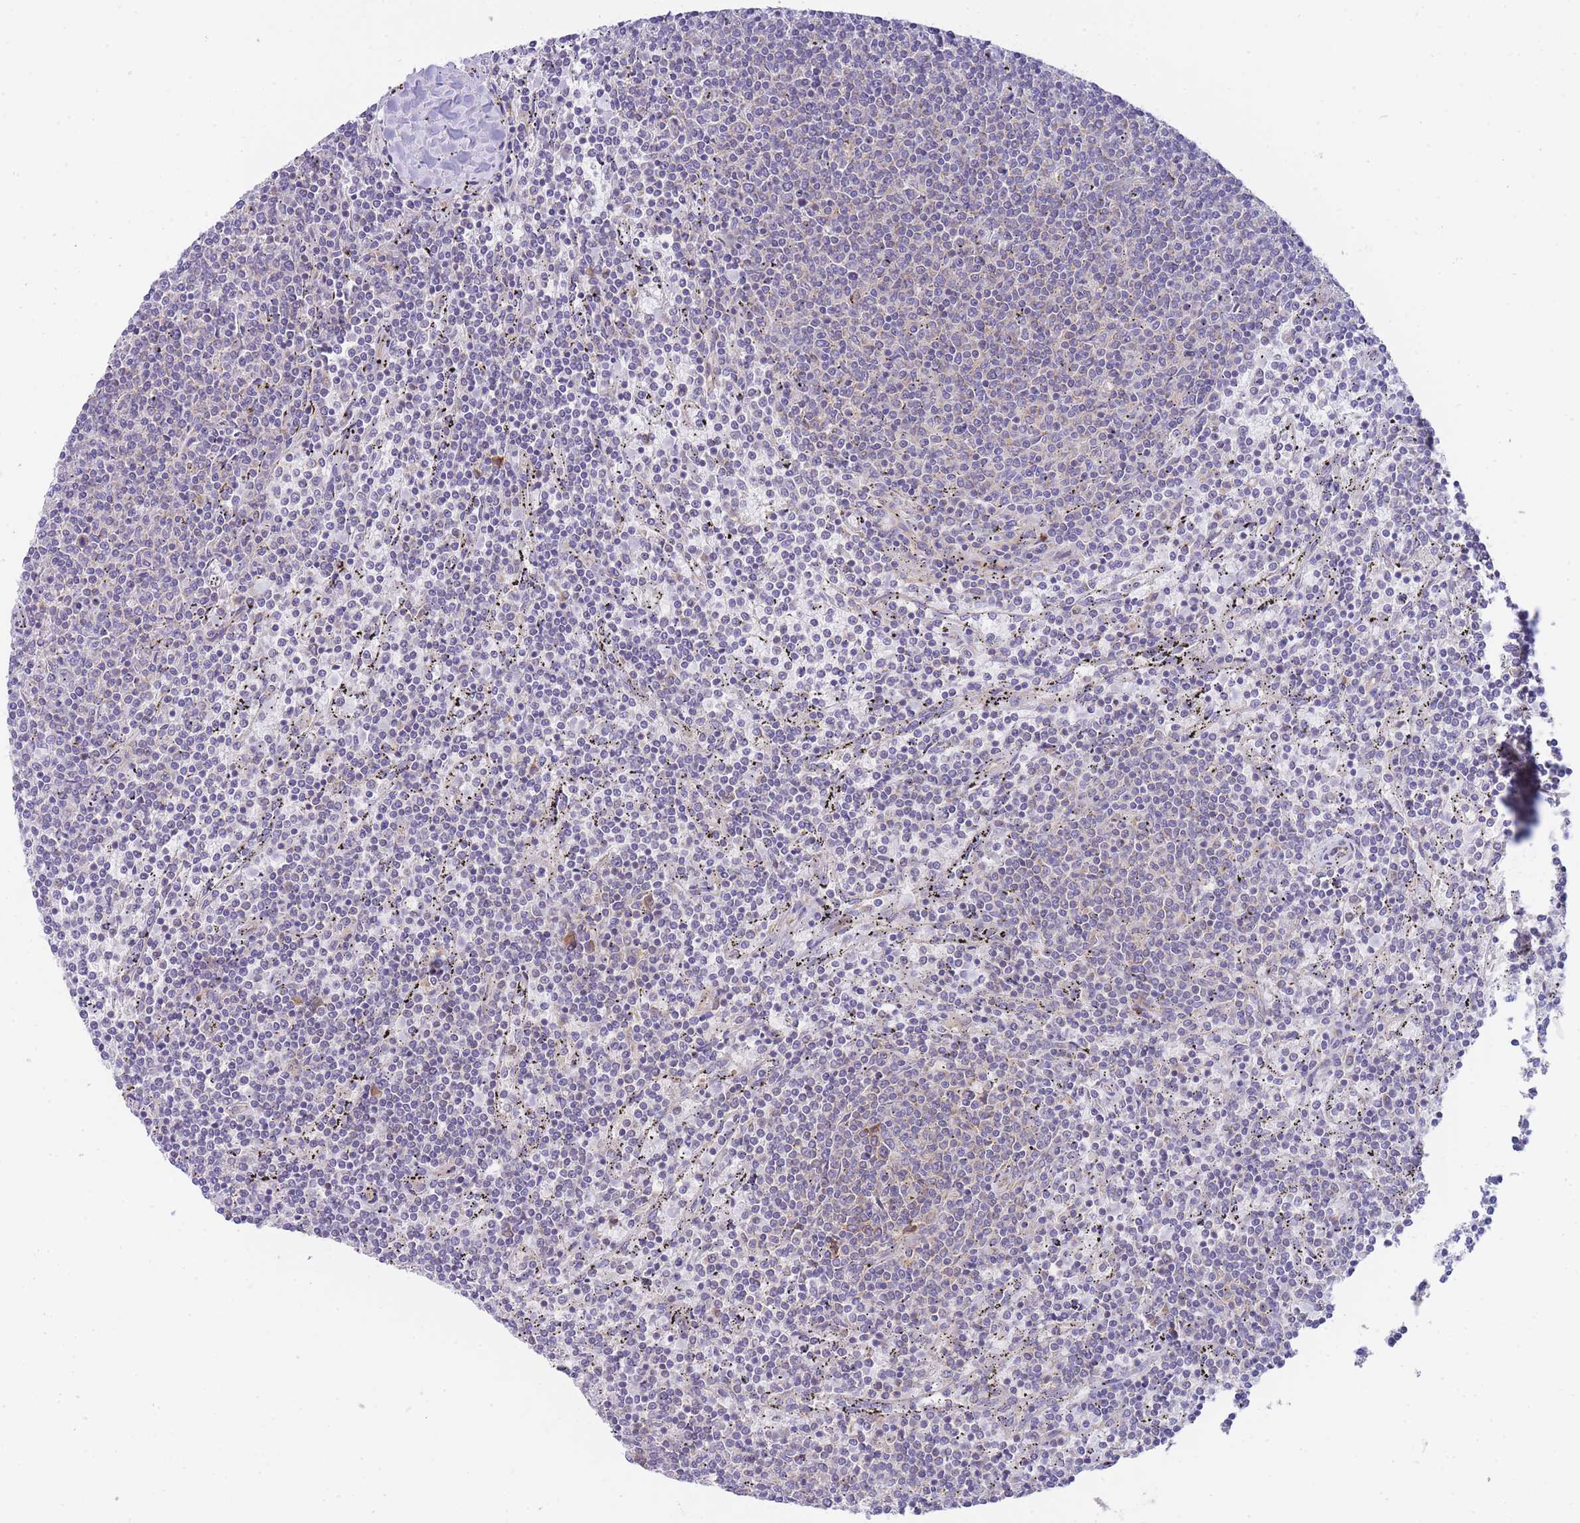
{"staining": {"intensity": "negative", "quantity": "none", "location": "none"}, "tissue": "lymphoma", "cell_type": "Tumor cells", "image_type": "cancer", "snomed": [{"axis": "morphology", "description": "Malignant lymphoma, non-Hodgkin's type, Low grade"}, {"axis": "topography", "description": "Spleen"}], "caption": "Low-grade malignant lymphoma, non-Hodgkin's type stained for a protein using immunohistochemistry reveals no staining tumor cells.", "gene": "SH2B2", "patient": {"sex": "female", "age": 50}}